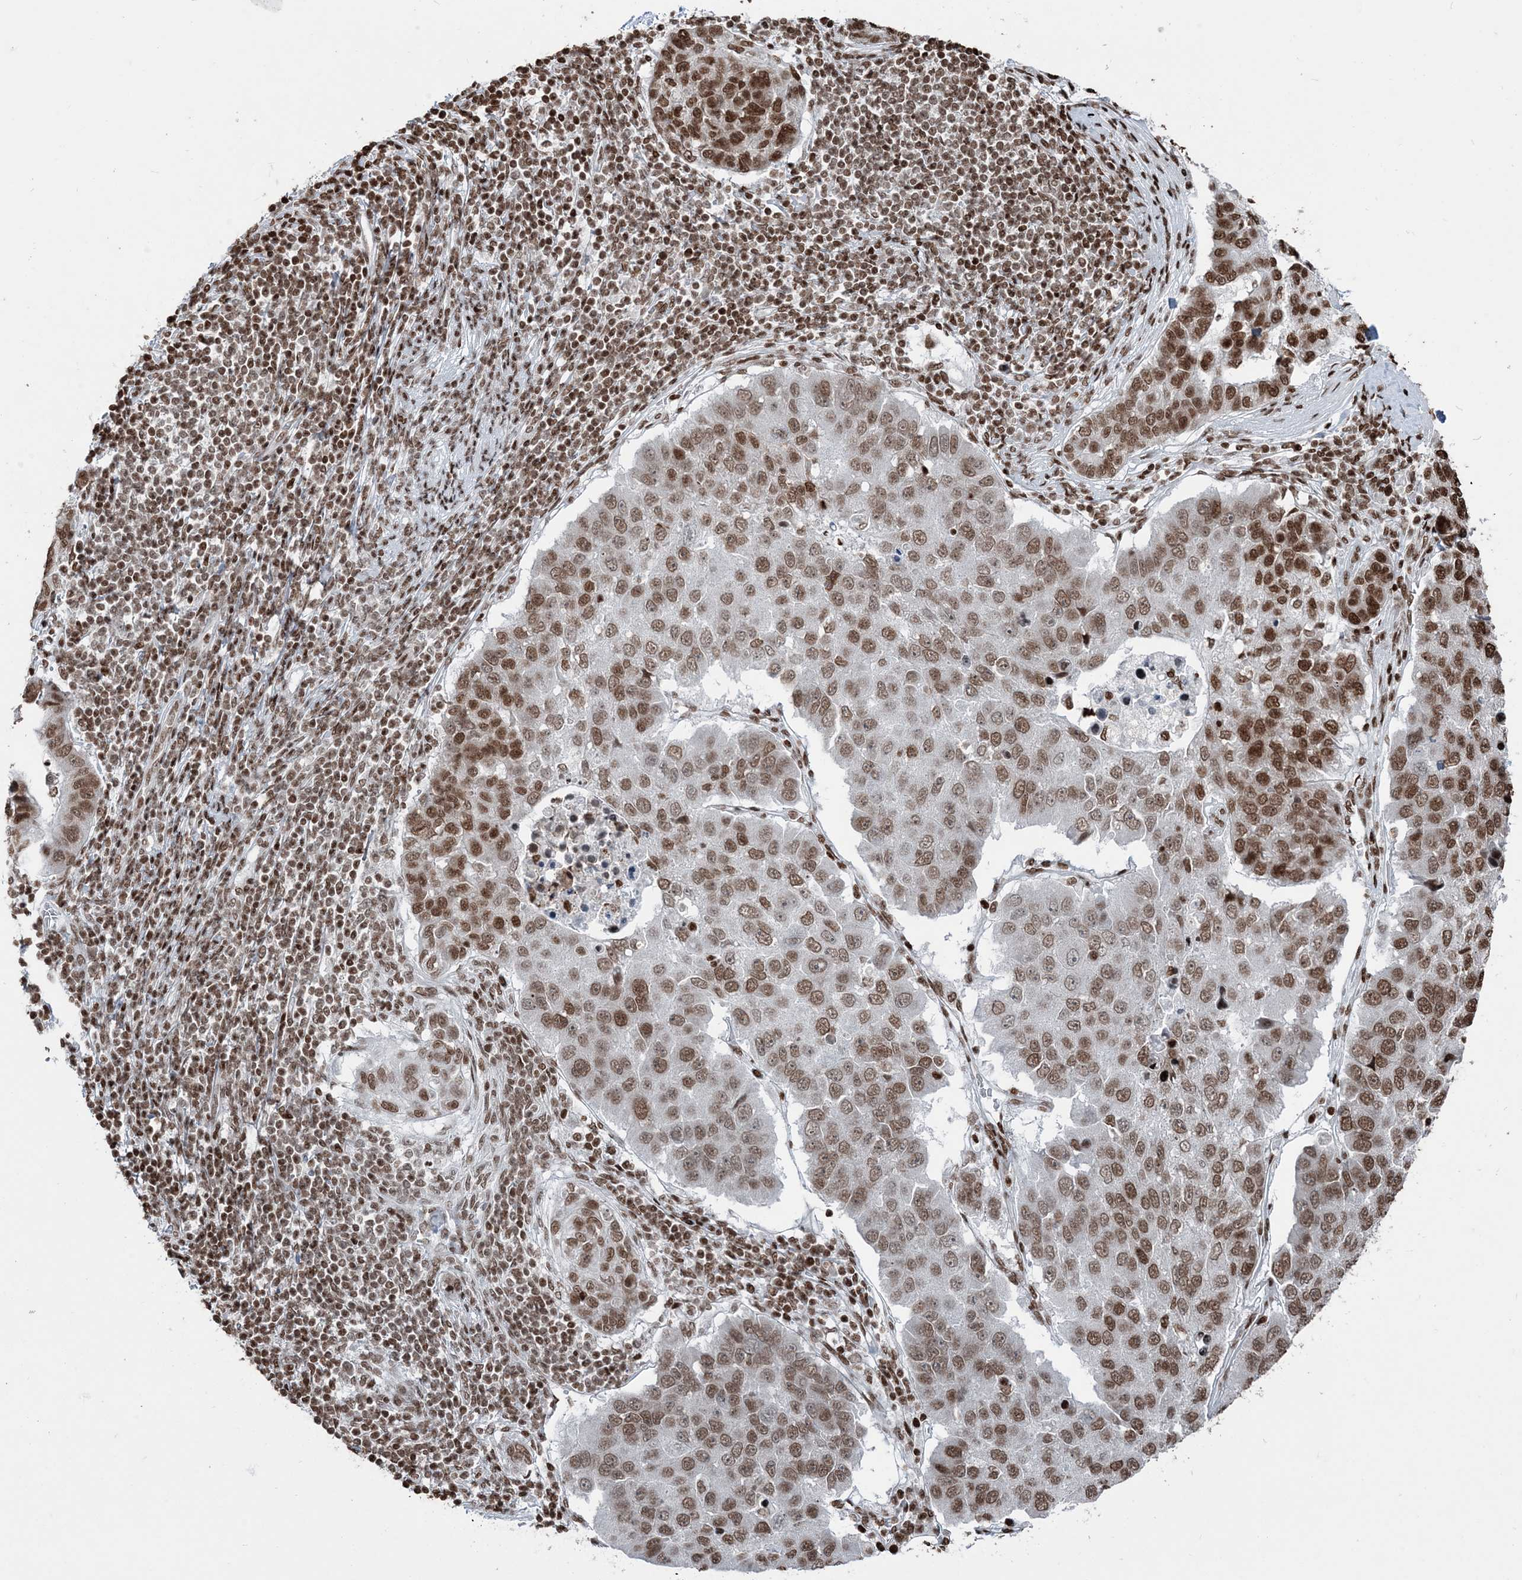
{"staining": {"intensity": "moderate", "quantity": ">75%", "location": "nuclear"}, "tissue": "pancreatic cancer", "cell_type": "Tumor cells", "image_type": "cancer", "snomed": [{"axis": "morphology", "description": "Adenocarcinoma, NOS"}, {"axis": "topography", "description": "Pancreas"}], "caption": "A micrograph of pancreatic cancer (adenocarcinoma) stained for a protein displays moderate nuclear brown staining in tumor cells. The staining is performed using DAB brown chromogen to label protein expression. The nuclei are counter-stained blue using hematoxylin.", "gene": "H3-3B", "patient": {"sex": "female", "age": 61}}